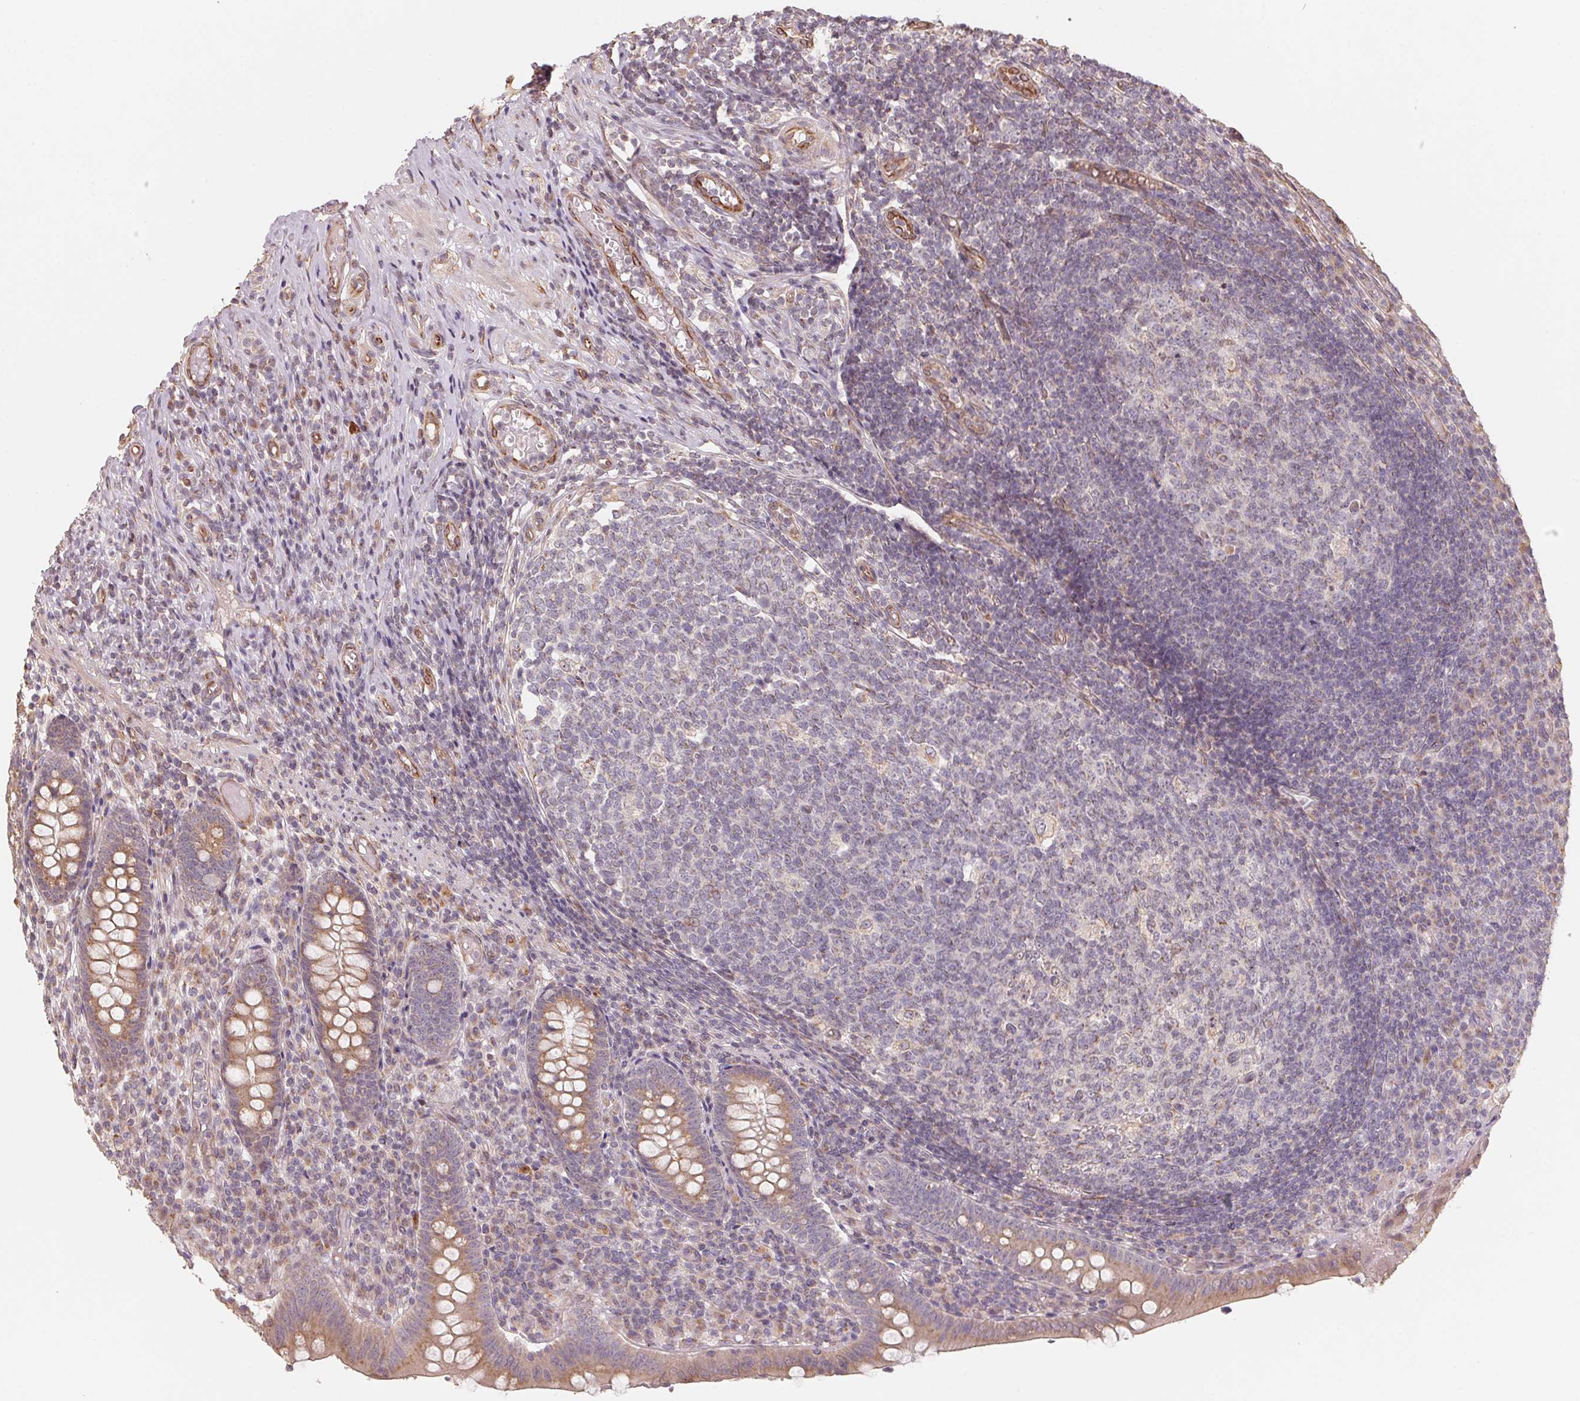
{"staining": {"intensity": "moderate", "quantity": ">75%", "location": "cytoplasmic/membranous"}, "tissue": "appendix", "cell_type": "Glandular cells", "image_type": "normal", "snomed": [{"axis": "morphology", "description": "Normal tissue, NOS"}, {"axis": "topography", "description": "Appendix"}], "caption": "High-power microscopy captured an IHC histopathology image of normal appendix, revealing moderate cytoplasmic/membranous expression in approximately >75% of glandular cells. (Brightfield microscopy of DAB IHC at high magnification).", "gene": "TSPAN12", "patient": {"sex": "male", "age": 18}}